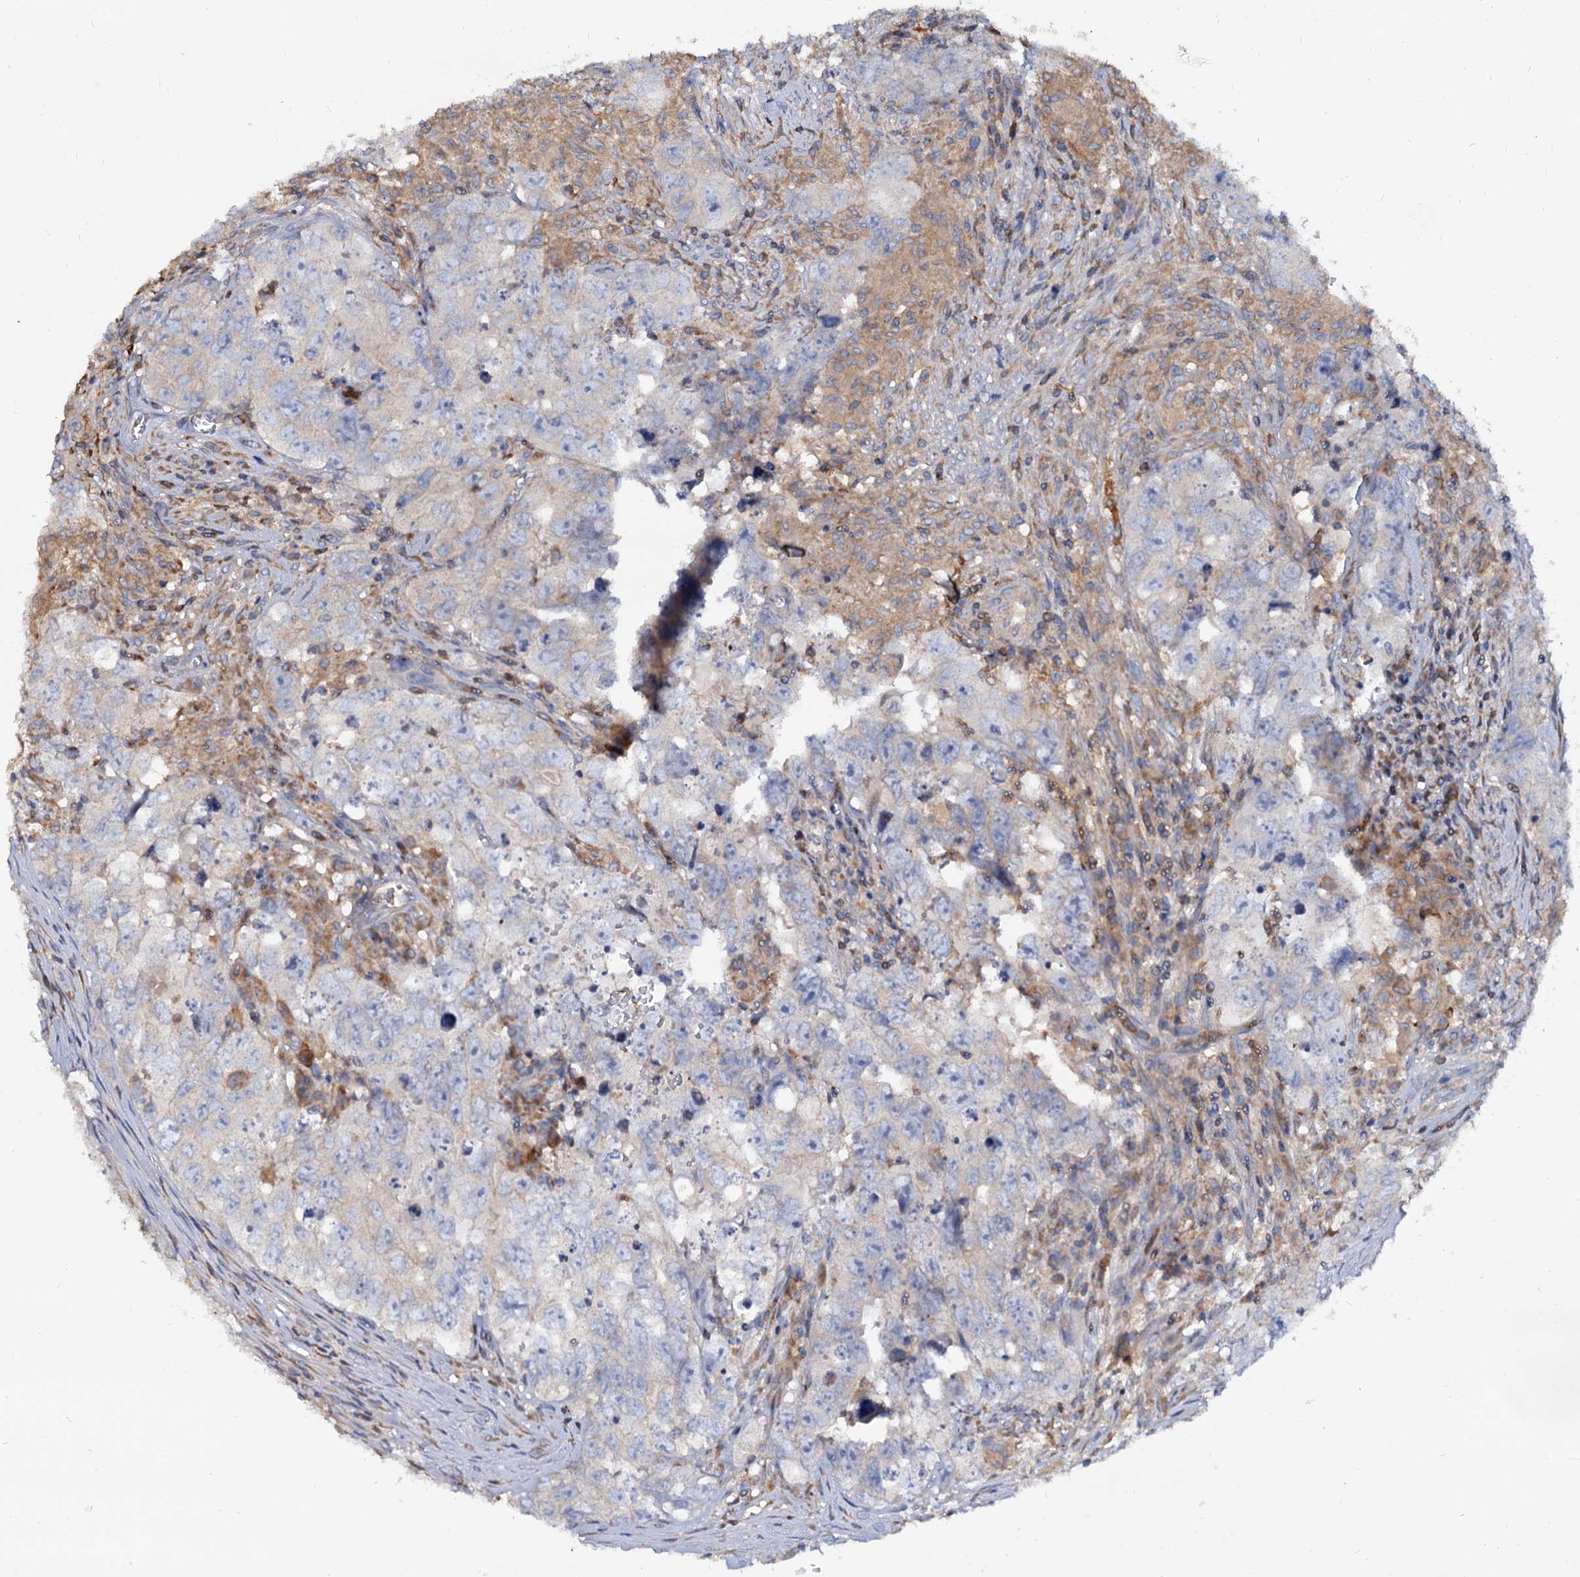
{"staining": {"intensity": "negative", "quantity": "none", "location": "none"}, "tissue": "testis cancer", "cell_type": "Tumor cells", "image_type": "cancer", "snomed": [{"axis": "morphology", "description": "Seminoma, NOS"}, {"axis": "morphology", "description": "Carcinoma, Embryonal, NOS"}, {"axis": "topography", "description": "Testis"}], "caption": "IHC micrograph of testis cancer stained for a protein (brown), which displays no positivity in tumor cells.", "gene": "ANKRD13A", "patient": {"sex": "male", "age": 43}}